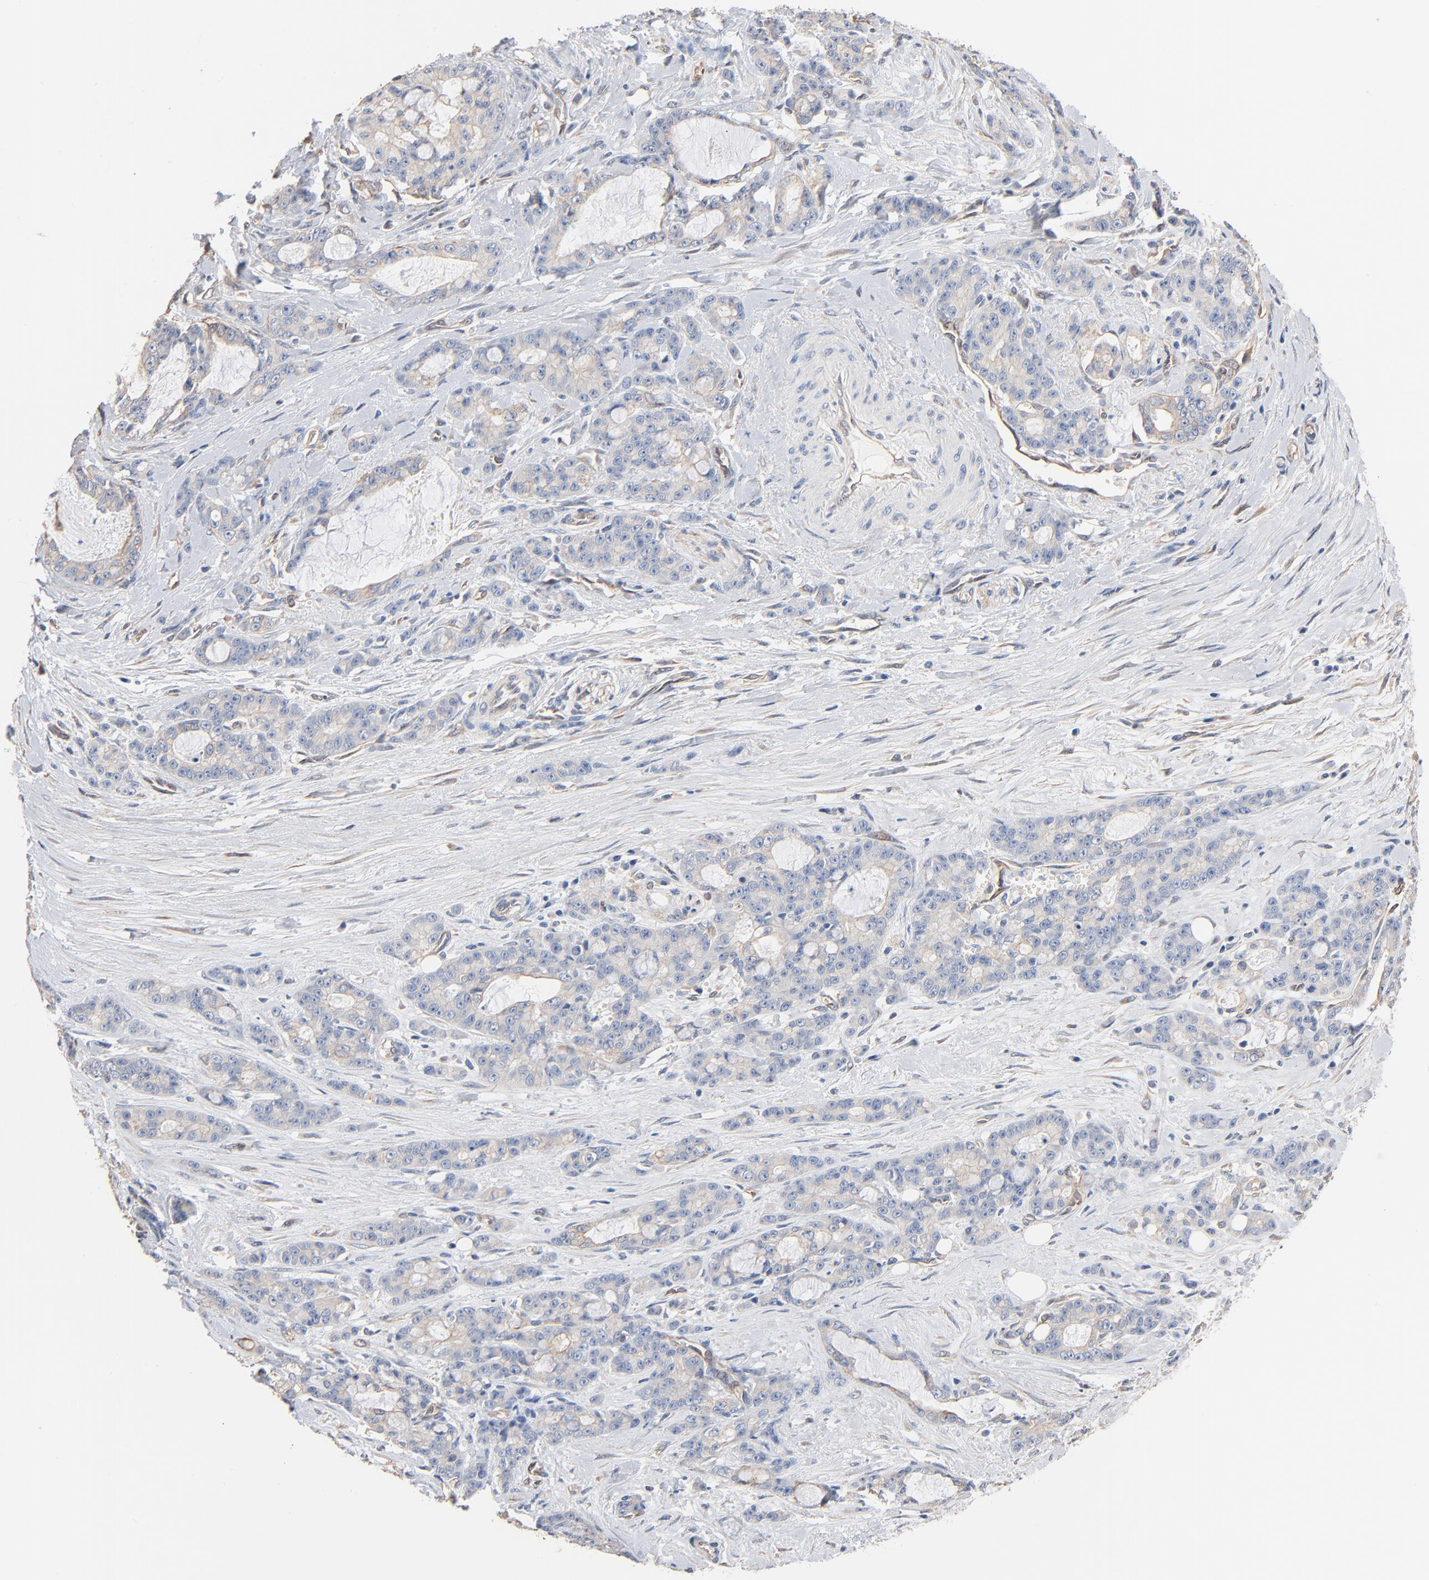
{"staining": {"intensity": "negative", "quantity": "none", "location": "none"}, "tissue": "pancreatic cancer", "cell_type": "Tumor cells", "image_type": "cancer", "snomed": [{"axis": "morphology", "description": "Adenocarcinoma, NOS"}, {"axis": "topography", "description": "Pancreas"}], "caption": "A histopathology image of human pancreatic adenocarcinoma is negative for staining in tumor cells.", "gene": "ABCD4", "patient": {"sex": "female", "age": 73}}